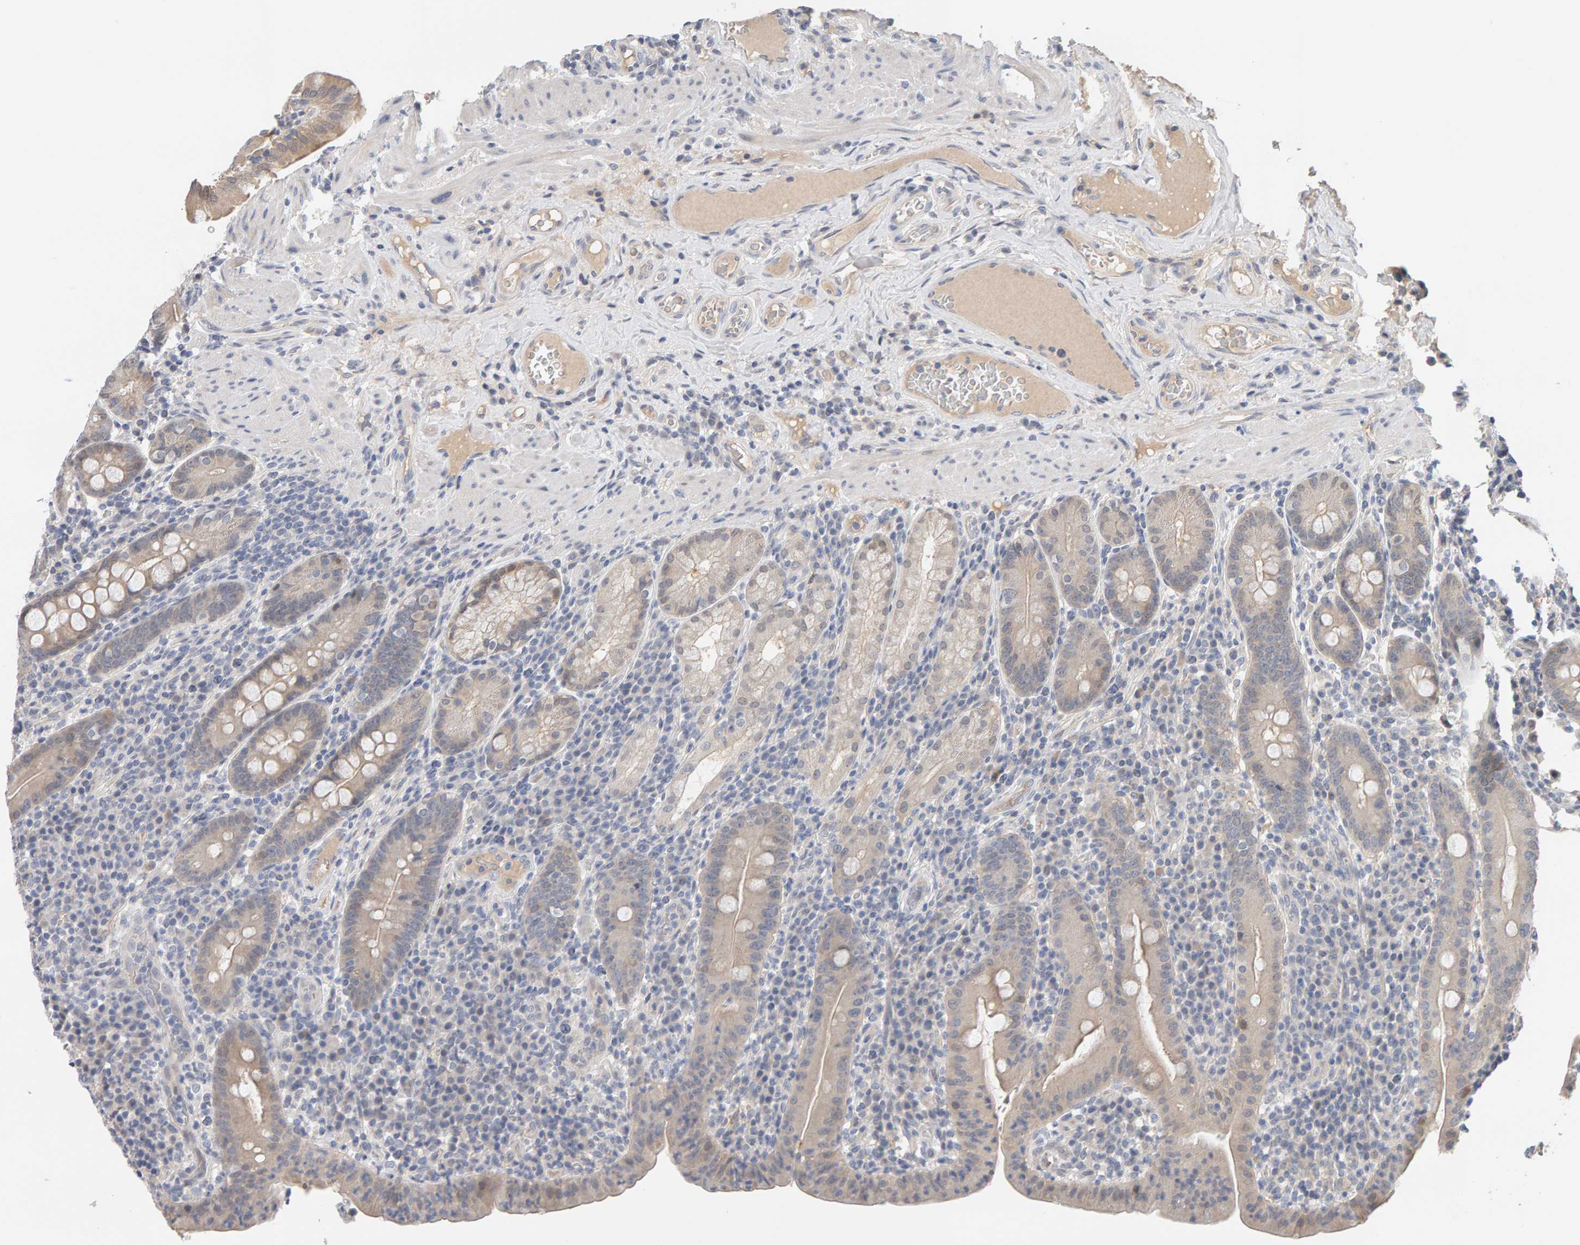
{"staining": {"intensity": "weak", "quantity": "25%-75%", "location": "cytoplasmic/membranous"}, "tissue": "duodenum", "cell_type": "Glandular cells", "image_type": "normal", "snomed": [{"axis": "morphology", "description": "Normal tissue, NOS"}, {"axis": "morphology", "description": "Adenocarcinoma, NOS"}, {"axis": "topography", "description": "Pancreas"}, {"axis": "topography", "description": "Duodenum"}], "caption": "Unremarkable duodenum exhibits weak cytoplasmic/membranous positivity in about 25%-75% of glandular cells, visualized by immunohistochemistry.", "gene": "GFUS", "patient": {"sex": "male", "age": 50}}